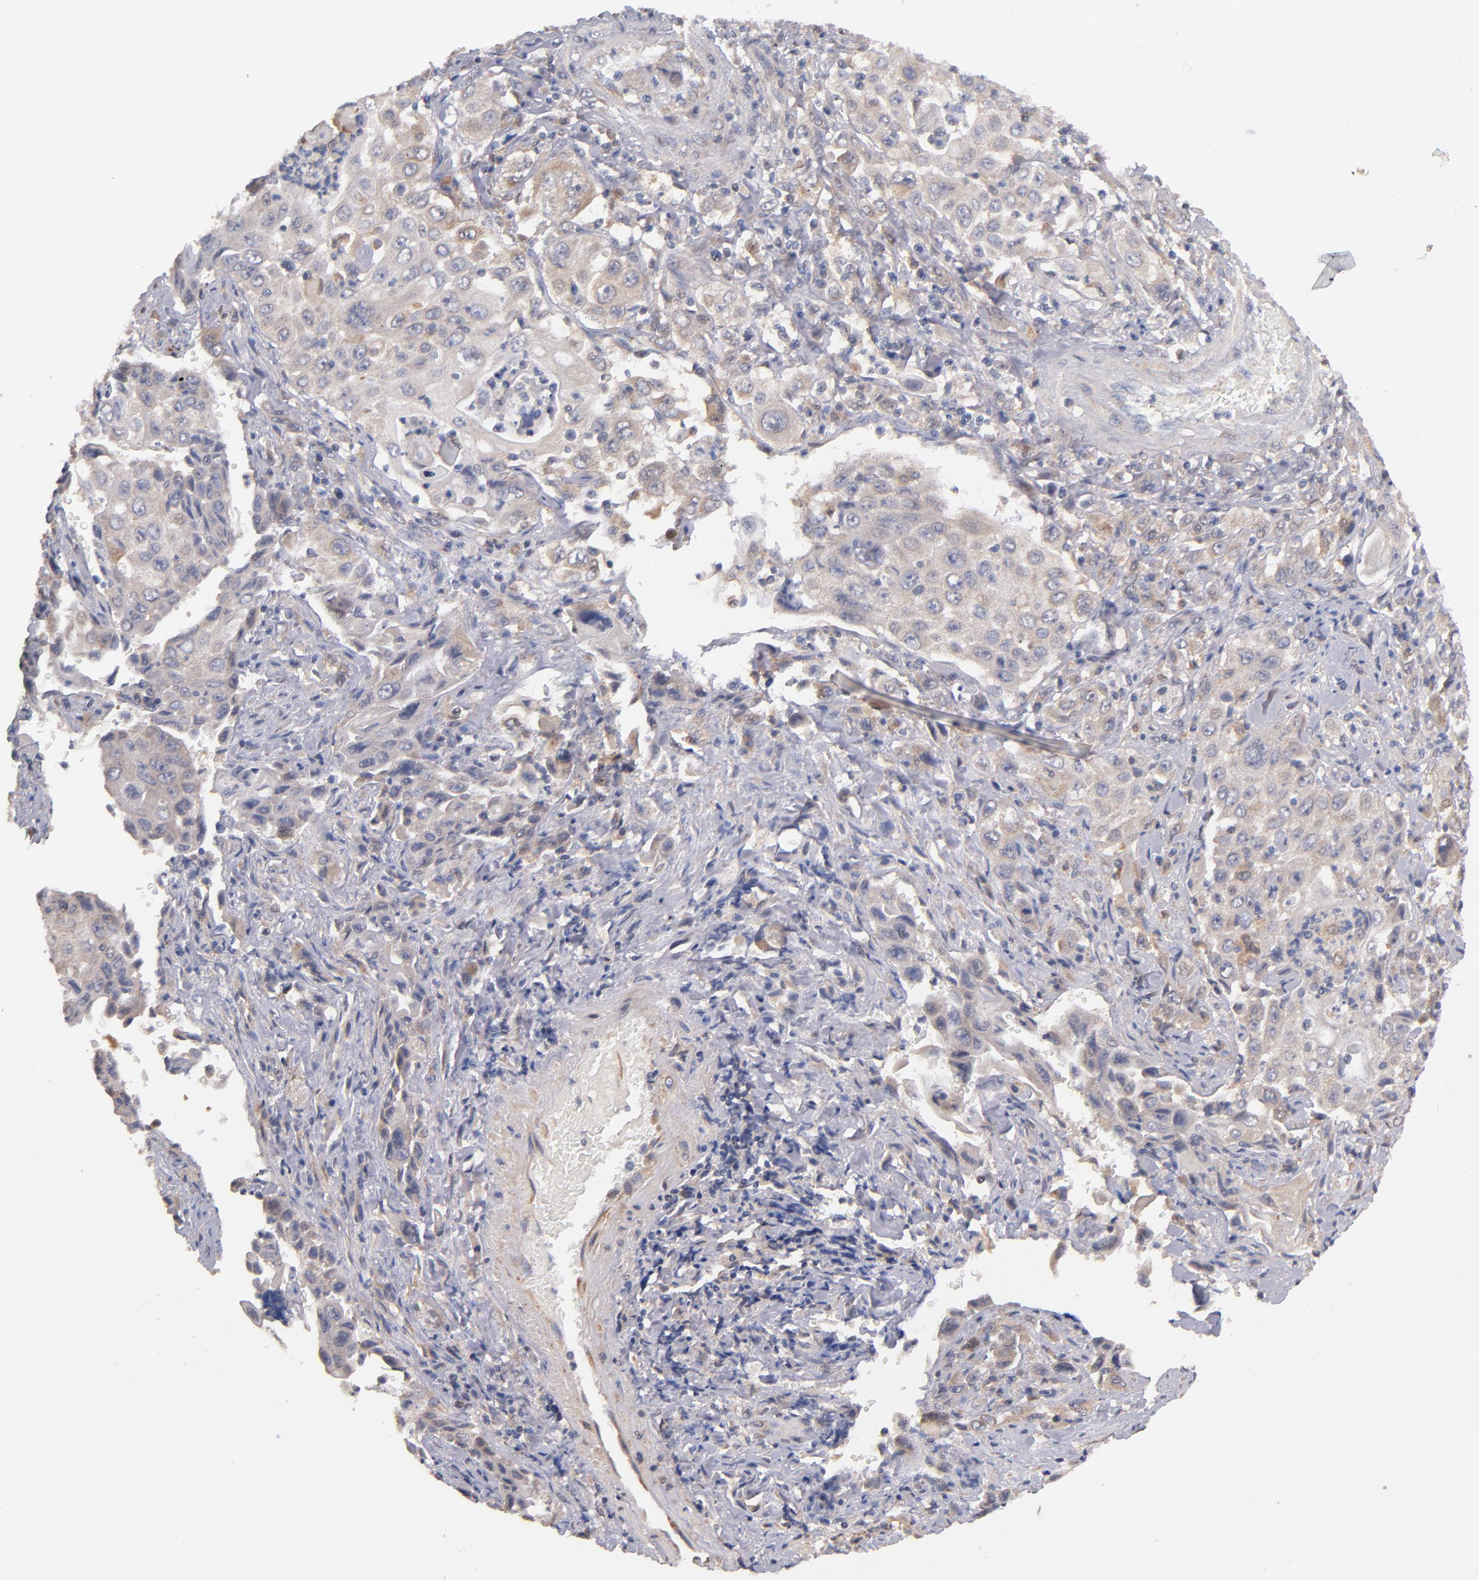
{"staining": {"intensity": "moderate", "quantity": ">75%", "location": "cytoplasmic/membranous"}, "tissue": "pancreatic cancer", "cell_type": "Tumor cells", "image_type": "cancer", "snomed": [{"axis": "morphology", "description": "Adenocarcinoma, NOS"}, {"axis": "topography", "description": "Pancreas"}], "caption": "An immunohistochemistry image of neoplastic tissue is shown. Protein staining in brown shows moderate cytoplasmic/membranous positivity in pancreatic adenocarcinoma within tumor cells.", "gene": "GMFG", "patient": {"sex": "male", "age": 70}}